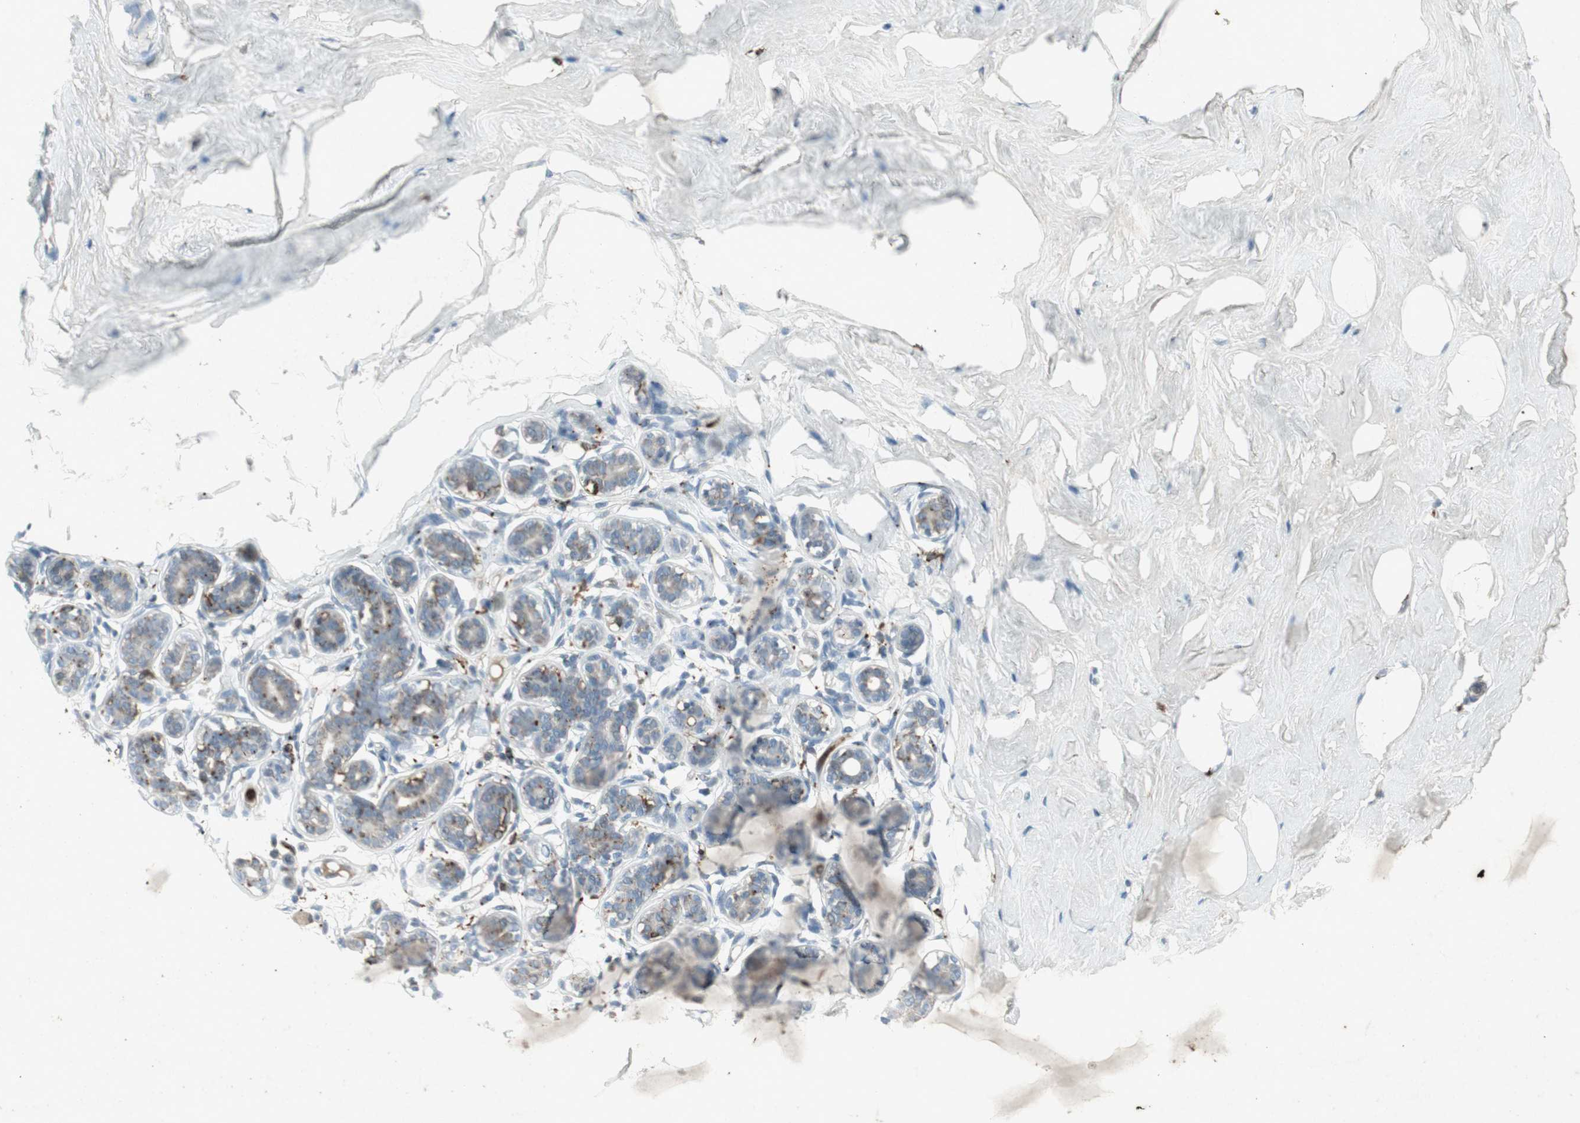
{"staining": {"intensity": "negative", "quantity": "none", "location": "none"}, "tissue": "breast", "cell_type": "Adipocytes", "image_type": "normal", "snomed": [{"axis": "morphology", "description": "Normal tissue, NOS"}, {"axis": "topography", "description": "Breast"}], "caption": "A high-resolution image shows immunohistochemistry (IHC) staining of unremarkable breast, which displays no significant positivity in adipocytes.", "gene": "TYROBP", "patient": {"sex": "female", "age": 75}}